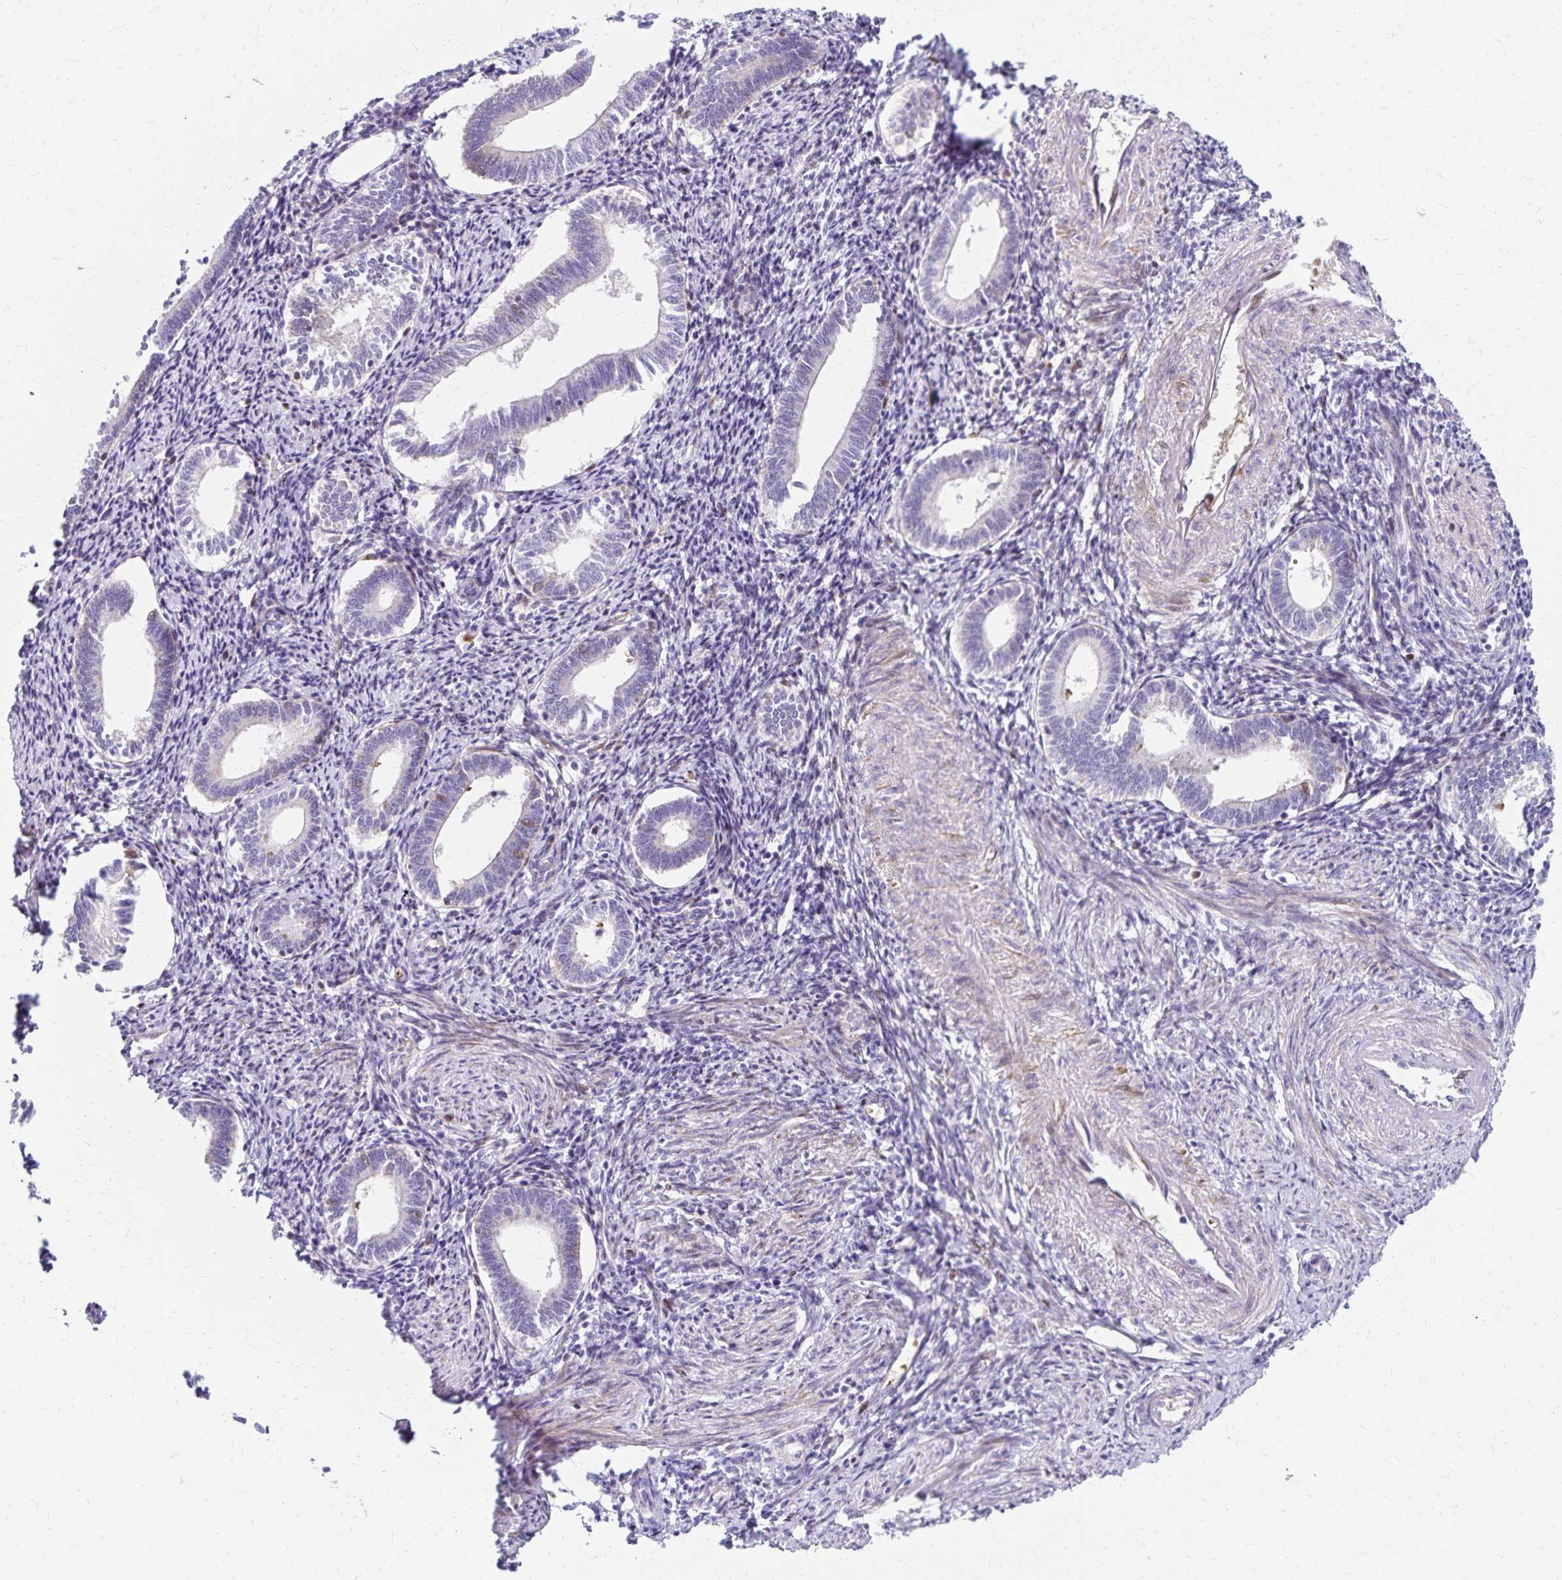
{"staining": {"intensity": "negative", "quantity": "none", "location": "none"}, "tissue": "endometrium", "cell_type": "Cells in endometrial stroma", "image_type": "normal", "snomed": [{"axis": "morphology", "description": "Normal tissue, NOS"}, {"axis": "topography", "description": "Endometrium"}], "caption": "Cells in endometrial stroma show no significant positivity in unremarkable endometrium. (DAB (3,3'-diaminobenzidine) IHC, high magnification).", "gene": "NECAP1", "patient": {"sex": "female", "age": 41}}